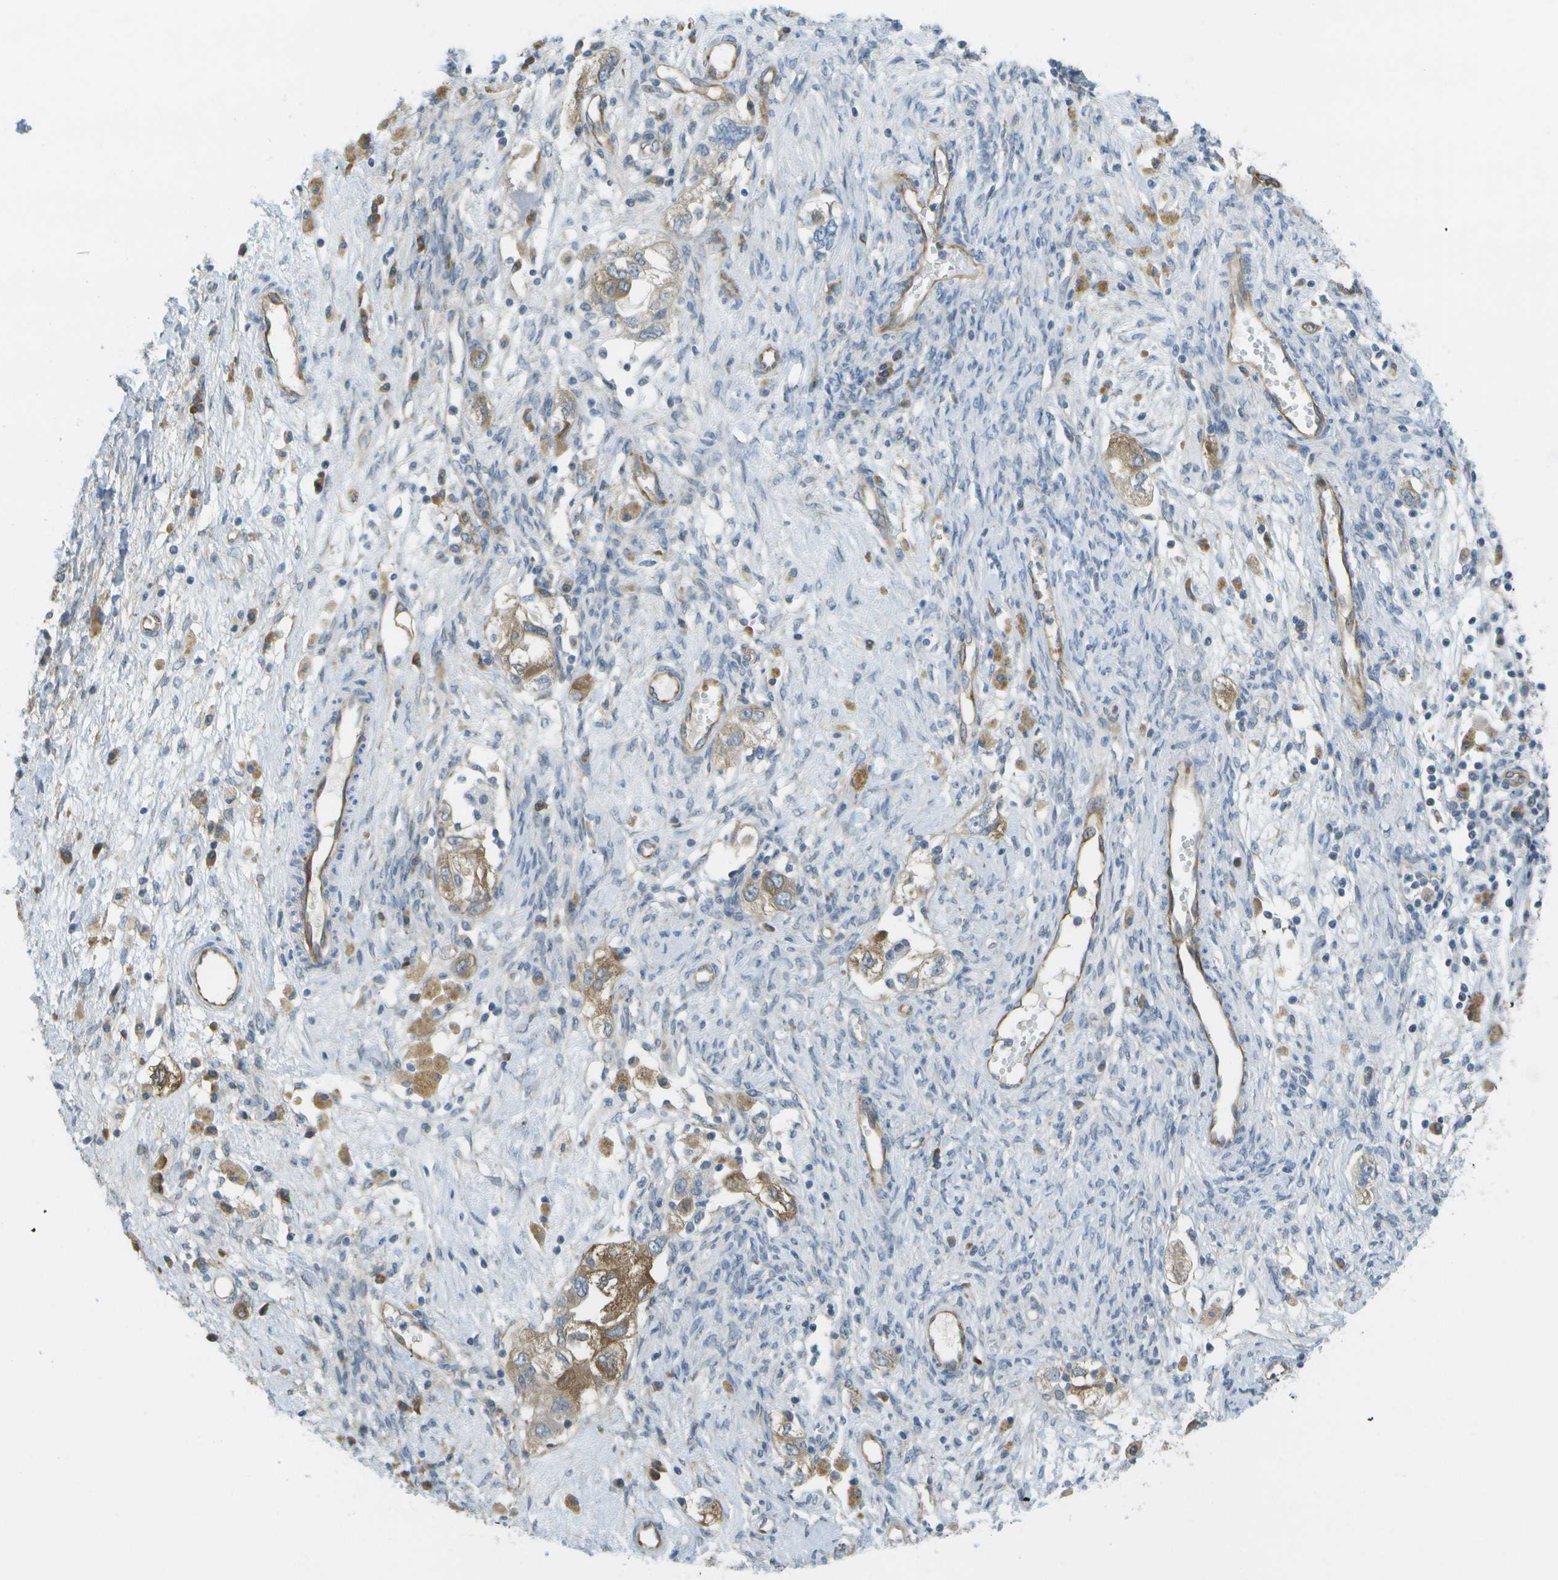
{"staining": {"intensity": "moderate", "quantity": ">75%", "location": "cytoplasmic/membranous"}, "tissue": "ovarian cancer", "cell_type": "Tumor cells", "image_type": "cancer", "snomed": [{"axis": "morphology", "description": "Carcinoma, NOS"}, {"axis": "morphology", "description": "Cystadenocarcinoma, serous, NOS"}, {"axis": "topography", "description": "Ovary"}], "caption": "The image shows immunohistochemical staining of ovarian serous cystadenocarcinoma. There is moderate cytoplasmic/membranous positivity is identified in approximately >75% of tumor cells. (Stains: DAB (3,3'-diaminobenzidine) in brown, nuclei in blue, Microscopy: brightfield microscopy at high magnification).", "gene": "MARCHF8", "patient": {"sex": "female", "age": 69}}